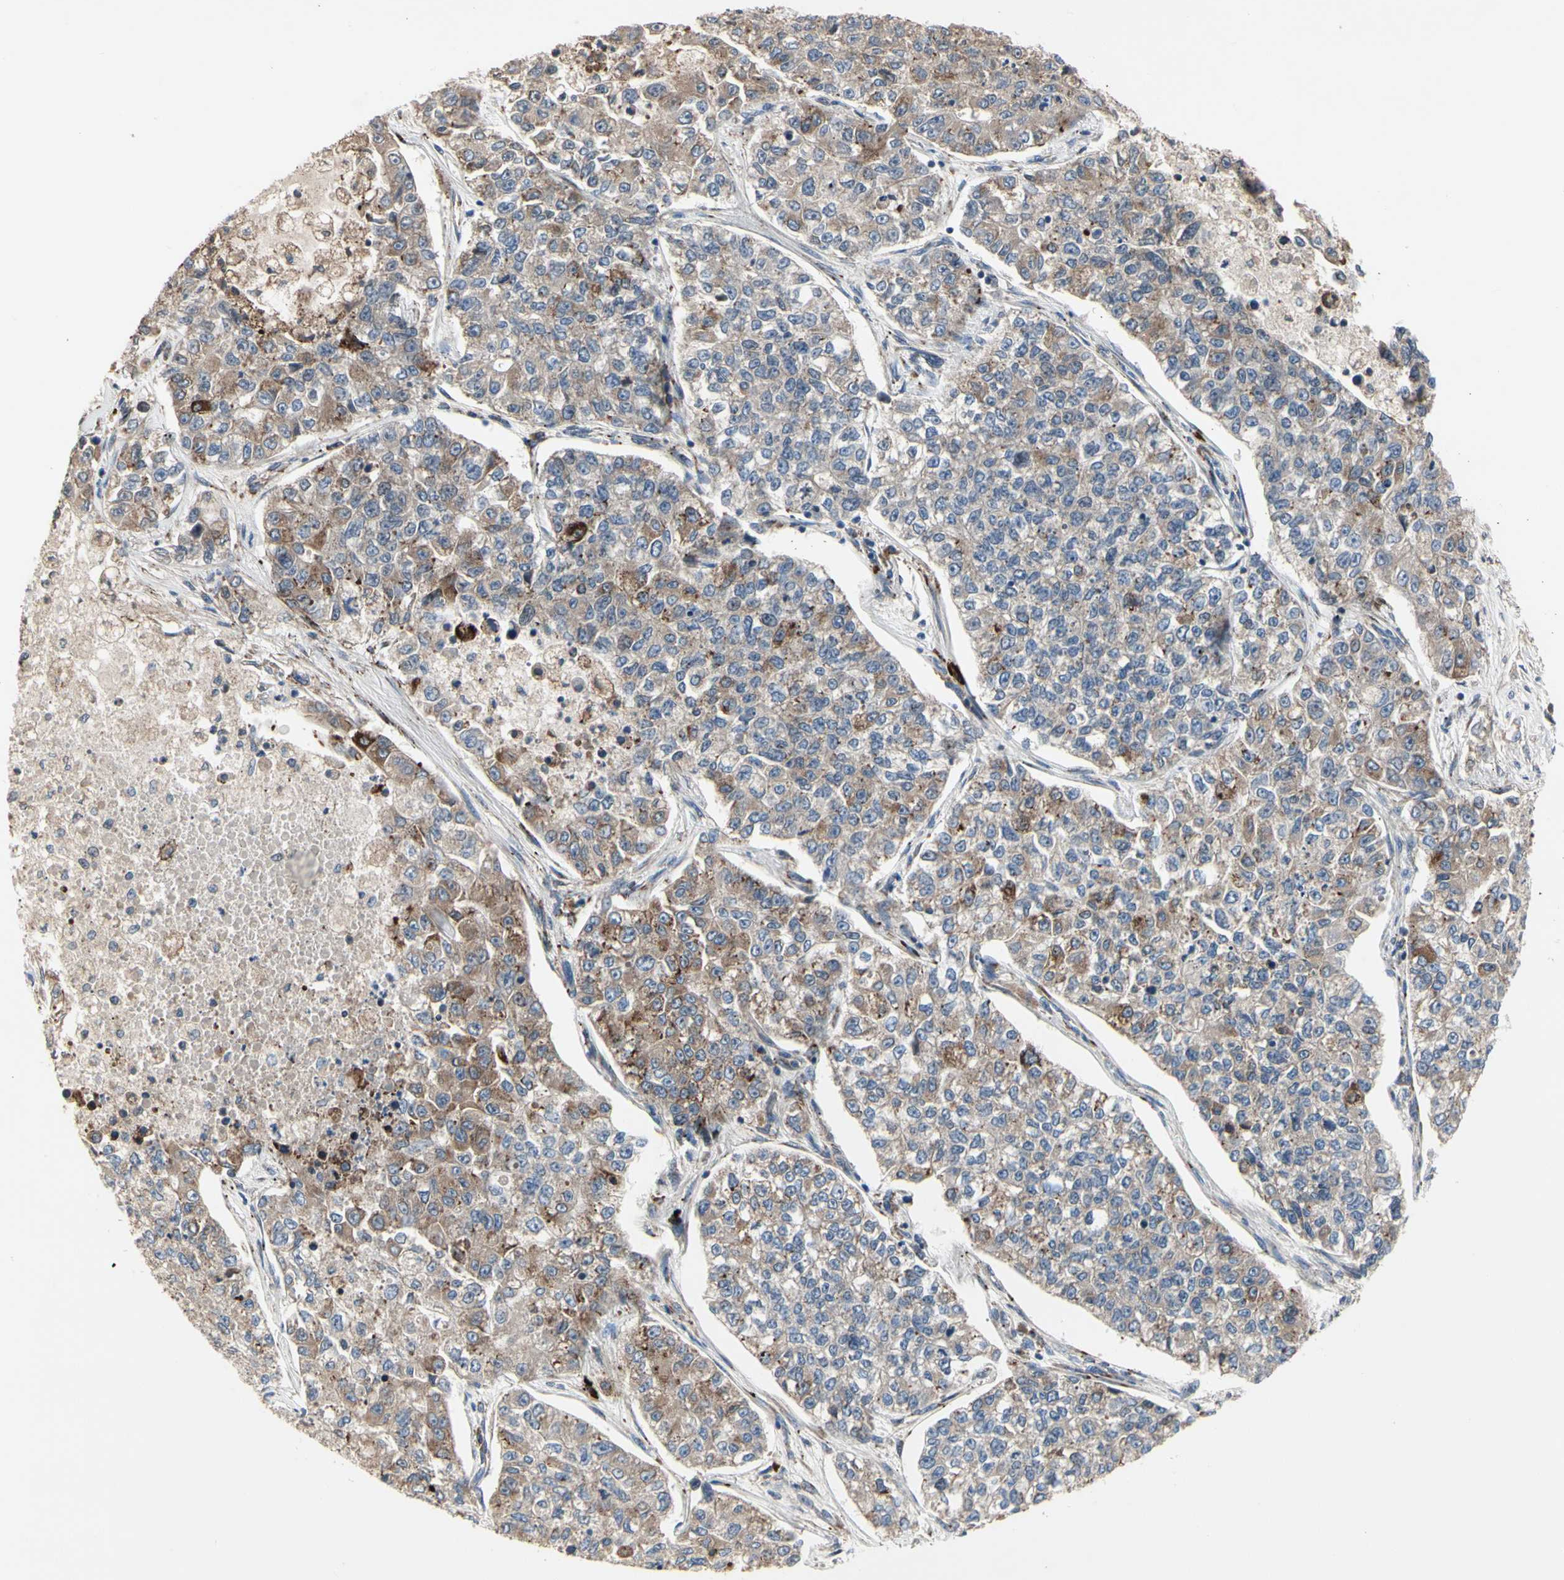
{"staining": {"intensity": "weak", "quantity": ">75%", "location": "cytoplasmic/membranous"}, "tissue": "lung cancer", "cell_type": "Tumor cells", "image_type": "cancer", "snomed": [{"axis": "morphology", "description": "Adenocarcinoma, NOS"}, {"axis": "topography", "description": "Lung"}], "caption": "Immunohistochemical staining of human lung cancer demonstrates weak cytoplasmic/membranous protein staining in approximately >75% of tumor cells.", "gene": "MMEL1", "patient": {"sex": "male", "age": 49}}